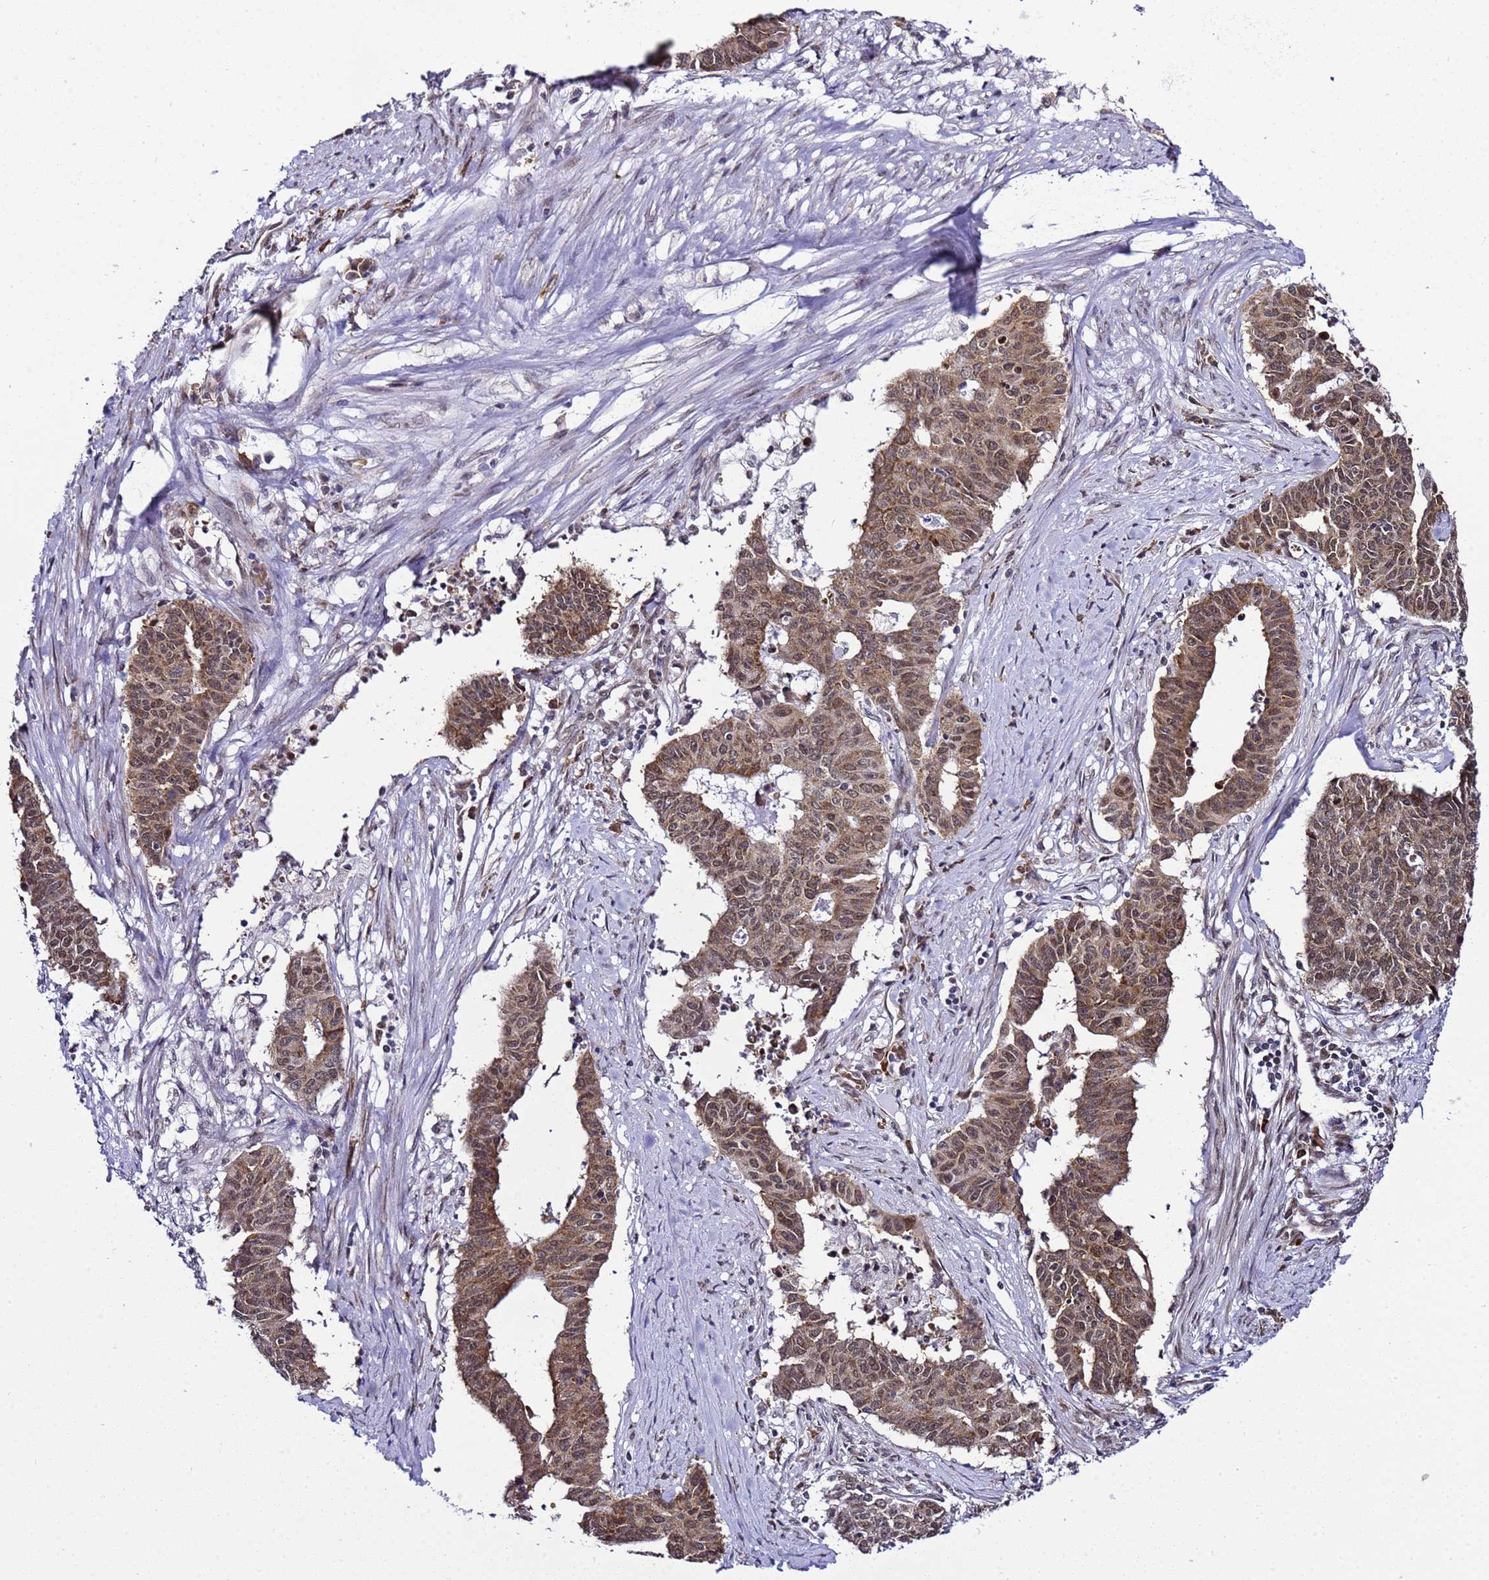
{"staining": {"intensity": "moderate", "quantity": ">75%", "location": "cytoplasmic/membranous,nuclear"}, "tissue": "endometrial cancer", "cell_type": "Tumor cells", "image_type": "cancer", "snomed": [{"axis": "morphology", "description": "Adenocarcinoma, NOS"}, {"axis": "topography", "description": "Endometrium"}], "caption": "Endometrial cancer stained with immunohistochemistry demonstrates moderate cytoplasmic/membranous and nuclear positivity in about >75% of tumor cells.", "gene": "SMN1", "patient": {"sex": "female", "age": 59}}